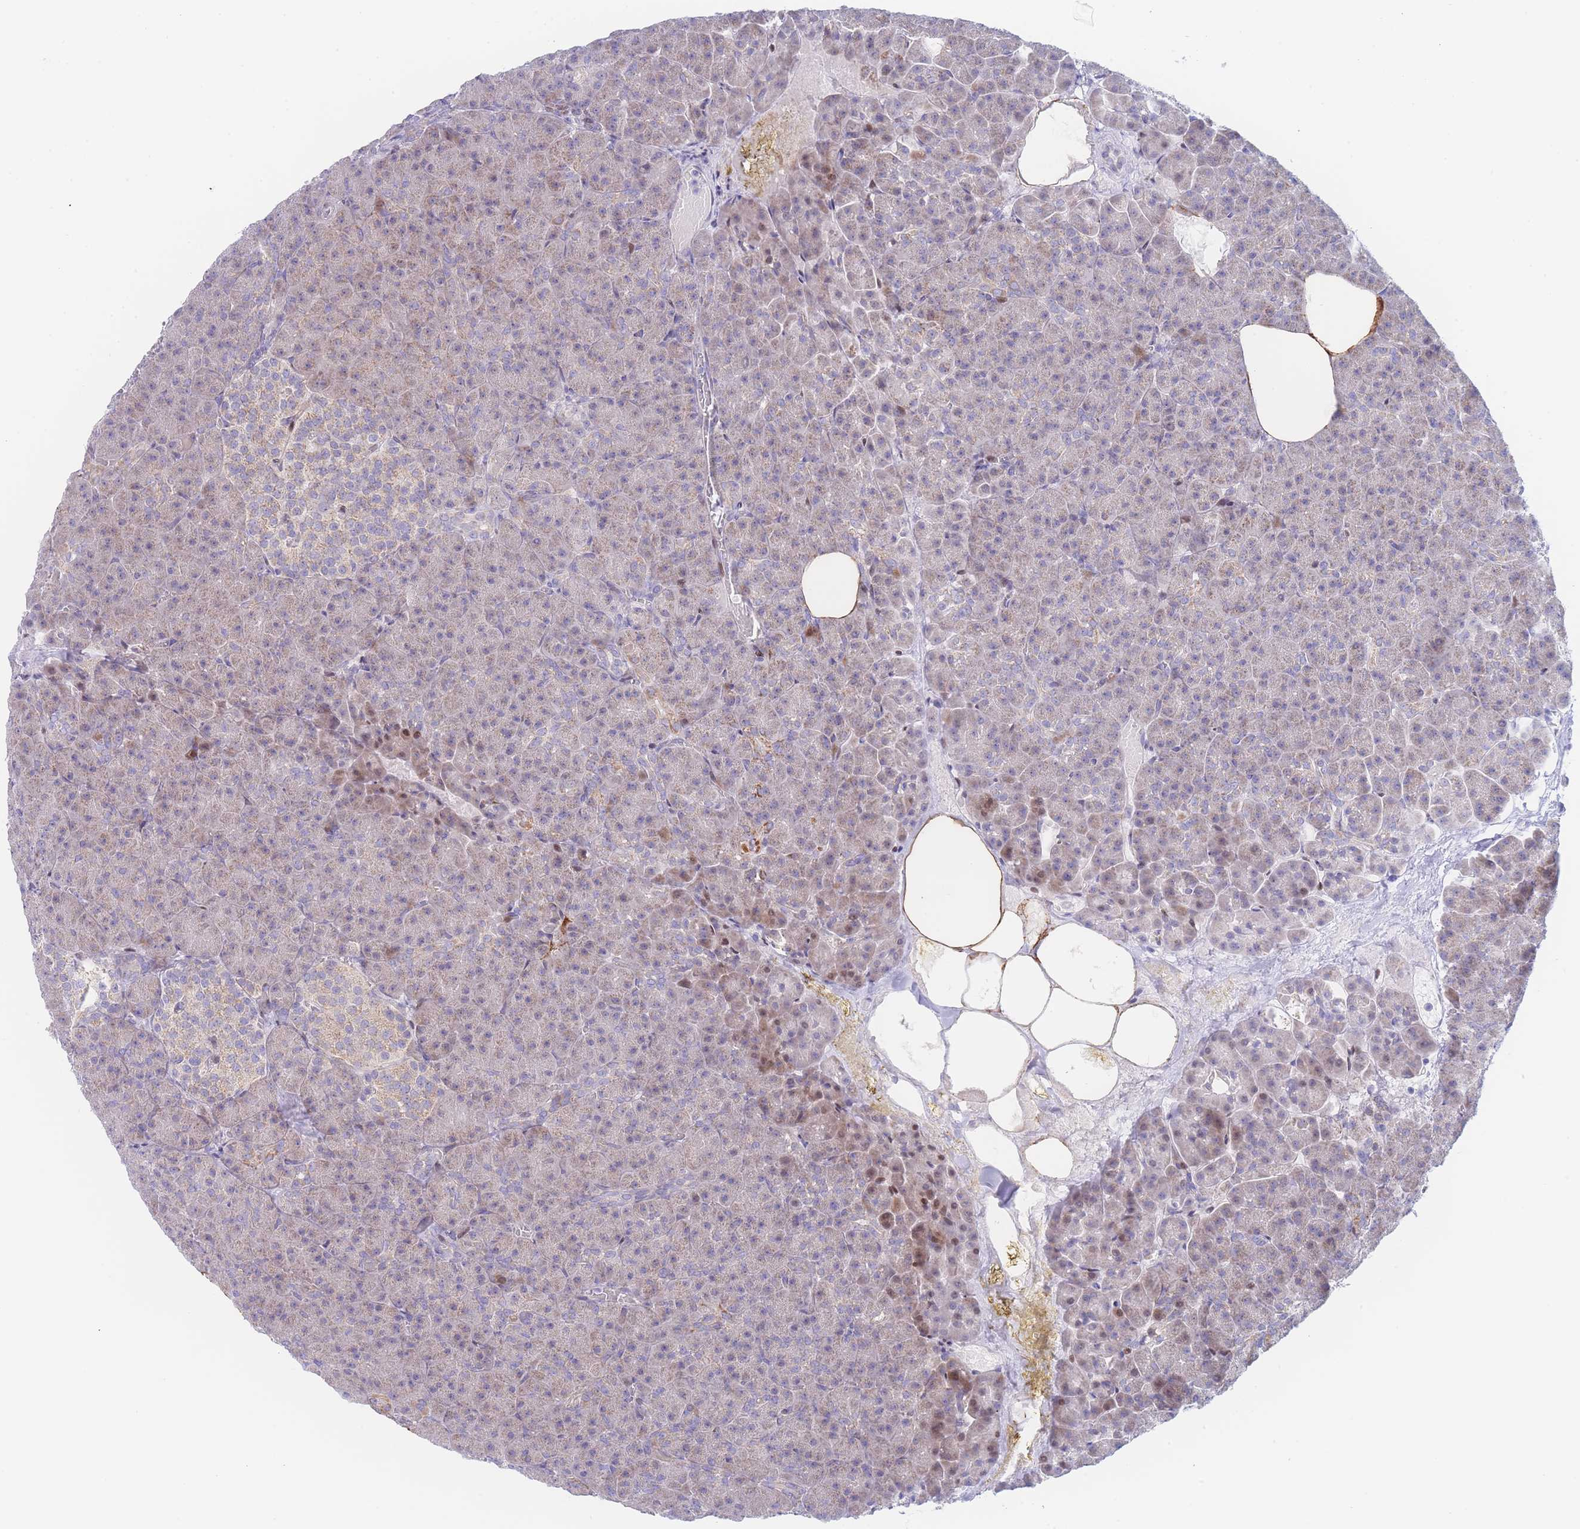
{"staining": {"intensity": "weak", "quantity": "25%-75%", "location": "cytoplasmic/membranous"}, "tissue": "pancreas", "cell_type": "Exocrine glandular cells", "image_type": "normal", "snomed": [{"axis": "morphology", "description": "Normal tissue, NOS"}, {"axis": "topography", "description": "Pancreas"}], "caption": "This micrograph displays IHC staining of unremarkable human pancreas, with low weak cytoplasmic/membranous staining in about 25%-75% of exocrine glandular cells.", "gene": "GPAM", "patient": {"sex": "female", "age": 74}}